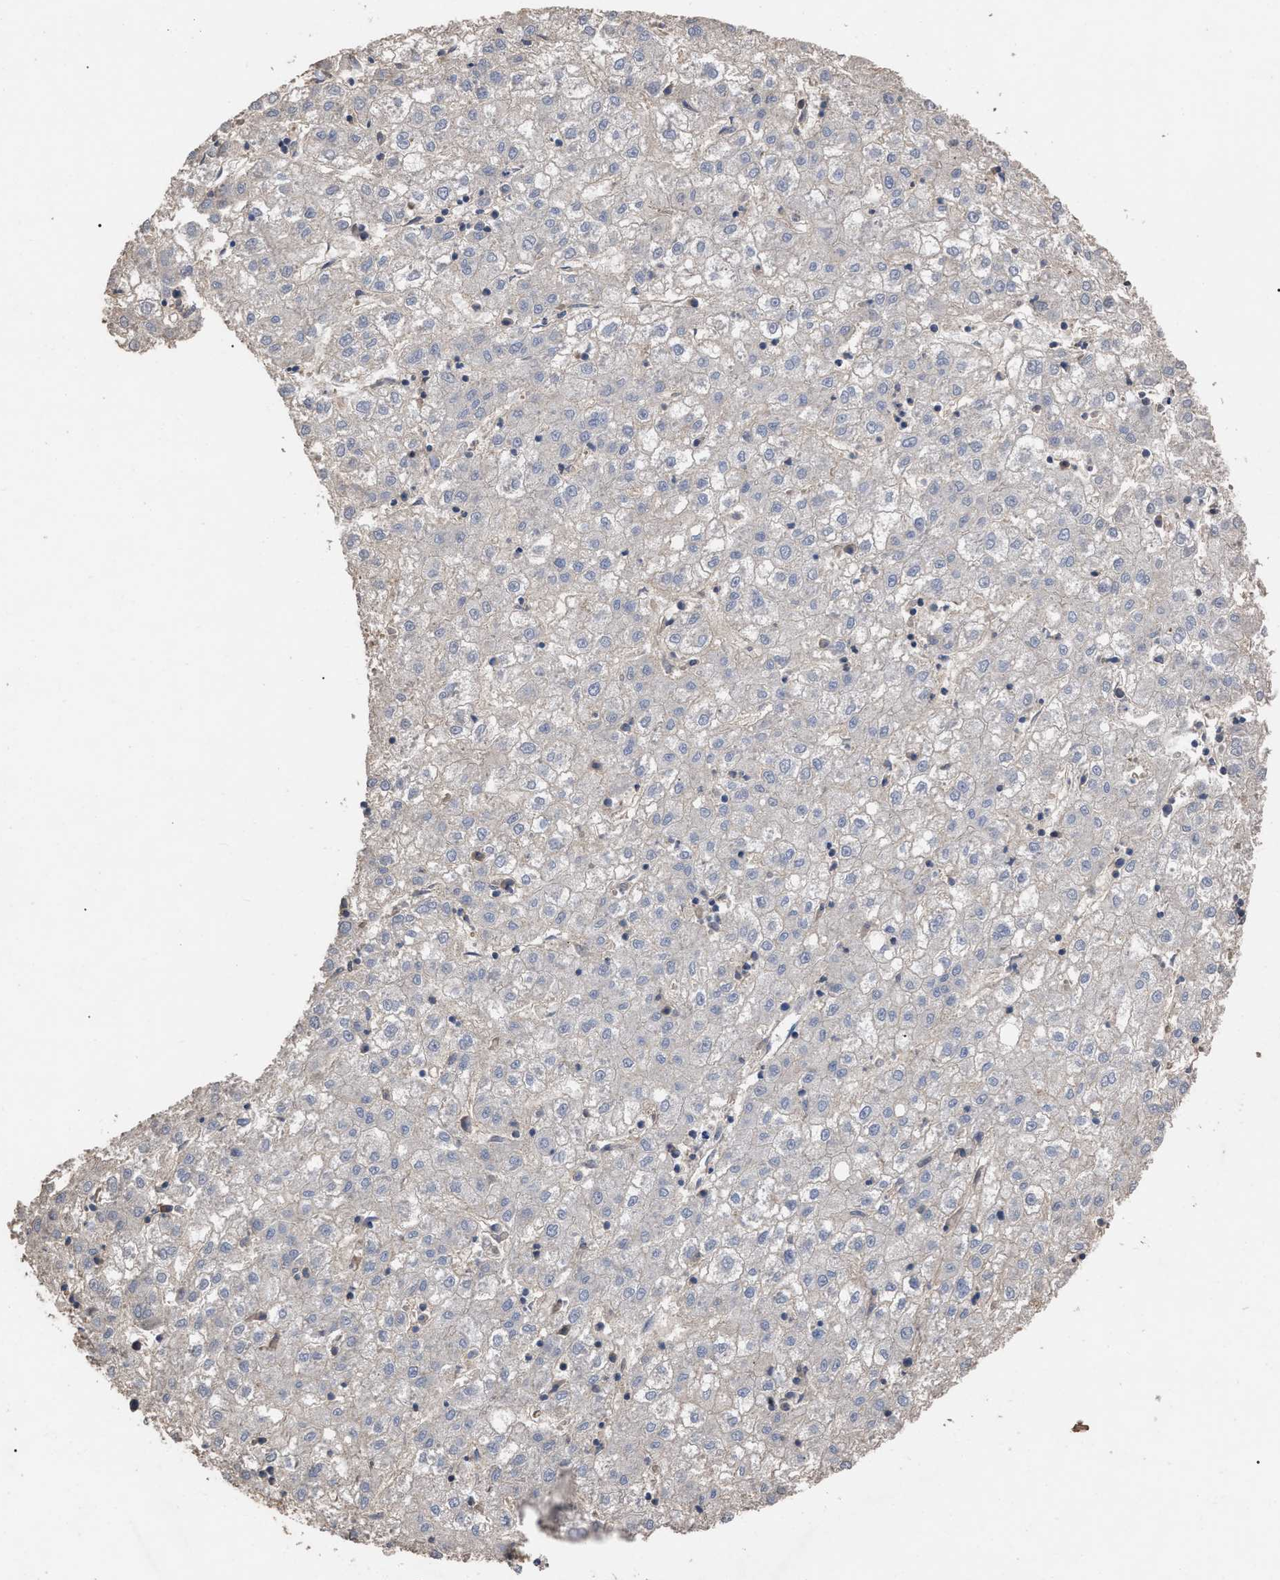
{"staining": {"intensity": "negative", "quantity": "none", "location": "none"}, "tissue": "liver cancer", "cell_type": "Tumor cells", "image_type": "cancer", "snomed": [{"axis": "morphology", "description": "Carcinoma, Hepatocellular, NOS"}, {"axis": "topography", "description": "Liver"}], "caption": "High magnification brightfield microscopy of liver cancer stained with DAB (3,3'-diaminobenzidine) (brown) and counterstained with hematoxylin (blue): tumor cells show no significant expression.", "gene": "BTN2A1", "patient": {"sex": "male", "age": 72}}